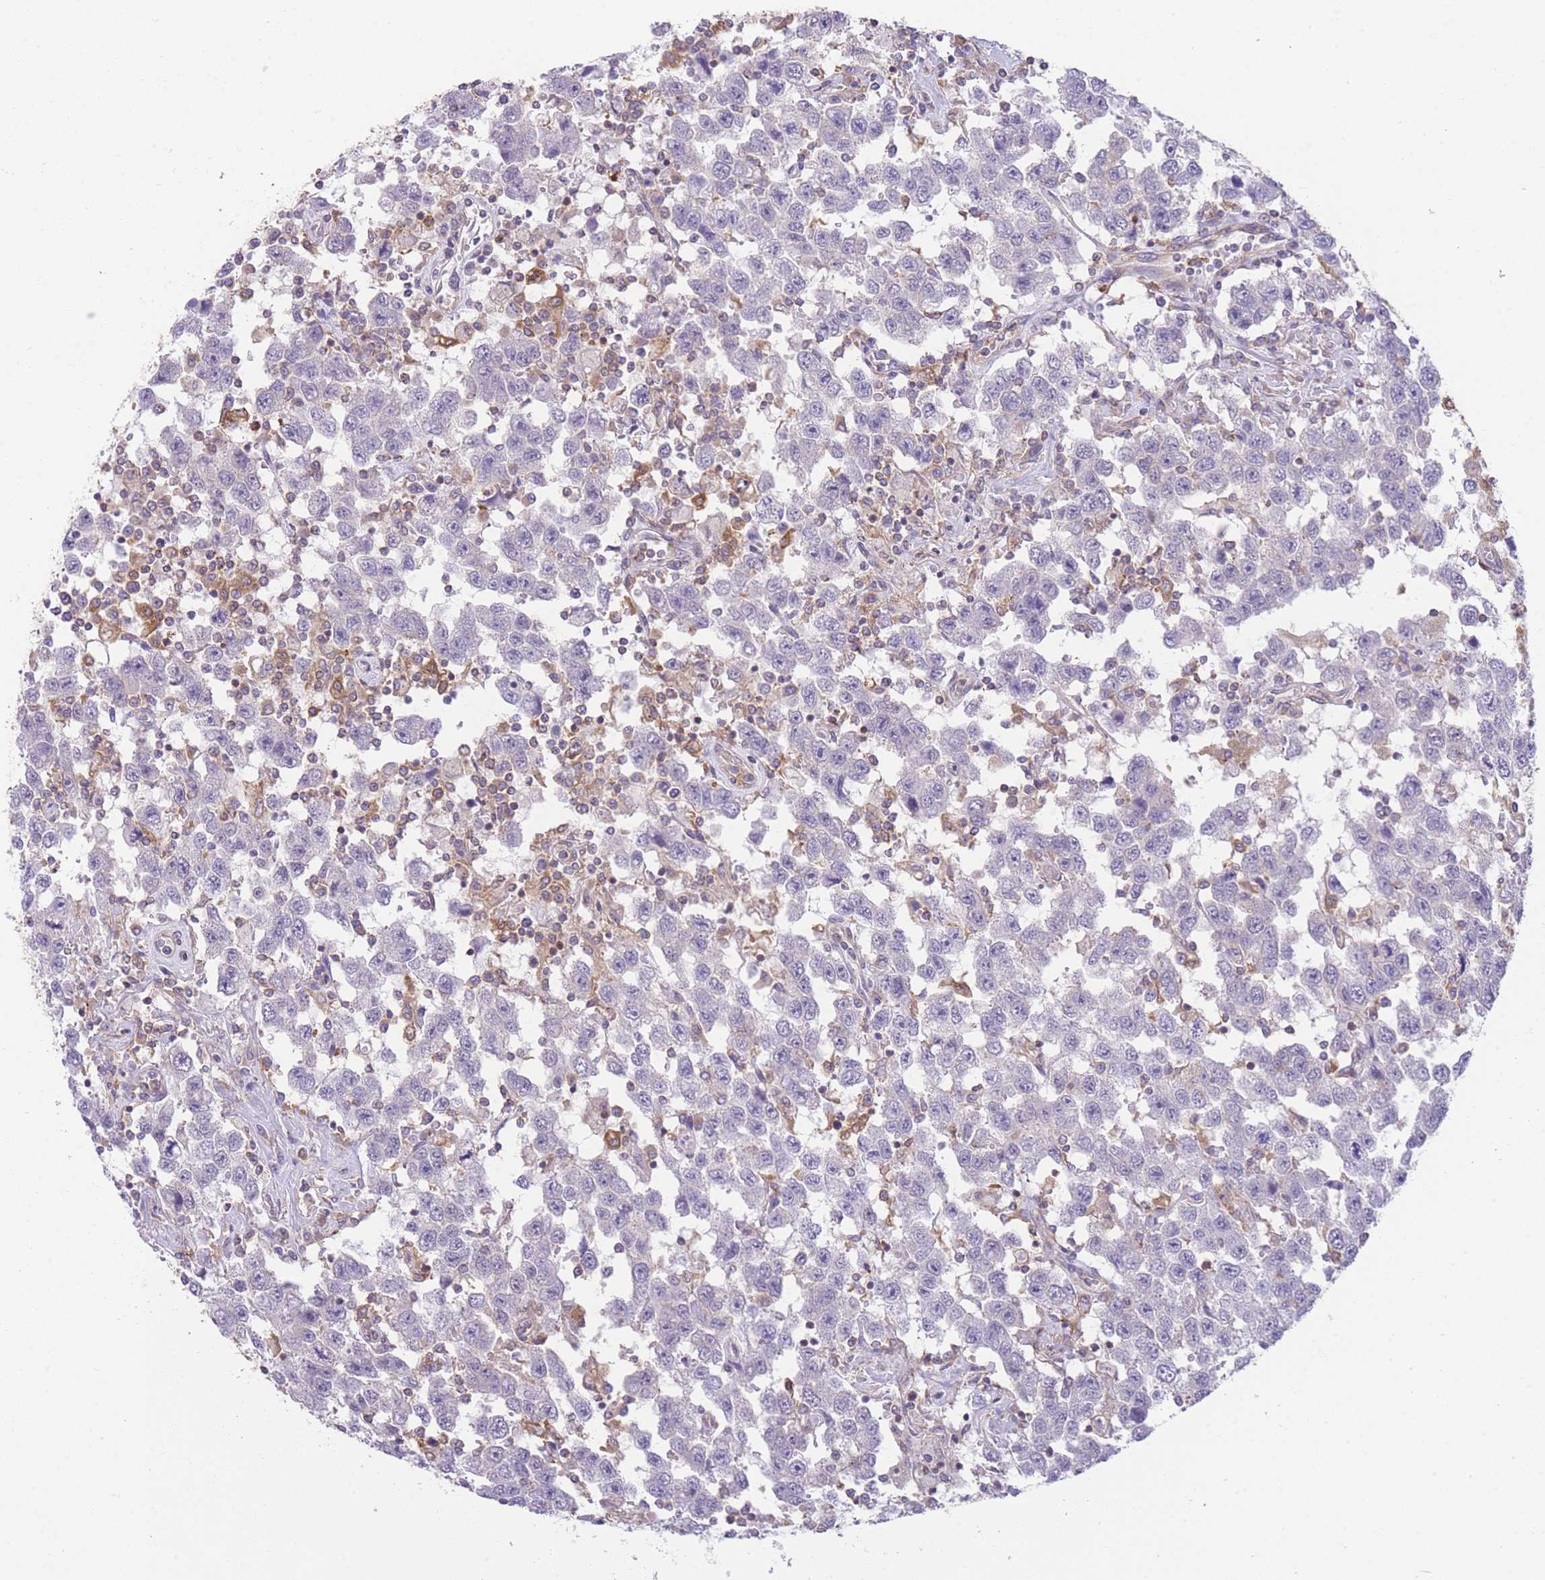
{"staining": {"intensity": "negative", "quantity": "none", "location": "none"}, "tissue": "testis cancer", "cell_type": "Tumor cells", "image_type": "cancer", "snomed": [{"axis": "morphology", "description": "Seminoma, NOS"}, {"axis": "topography", "description": "Testis"}], "caption": "High power microscopy photomicrograph of an immunohistochemistry (IHC) image of seminoma (testis), revealing no significant positivity in tumor cells. (DAB (3,3'-diaminobenzidine) IHC with hematoxylin counter stain).", "gene": "PRKAR1A", "patient": {"sex": "male", "age": 41}}